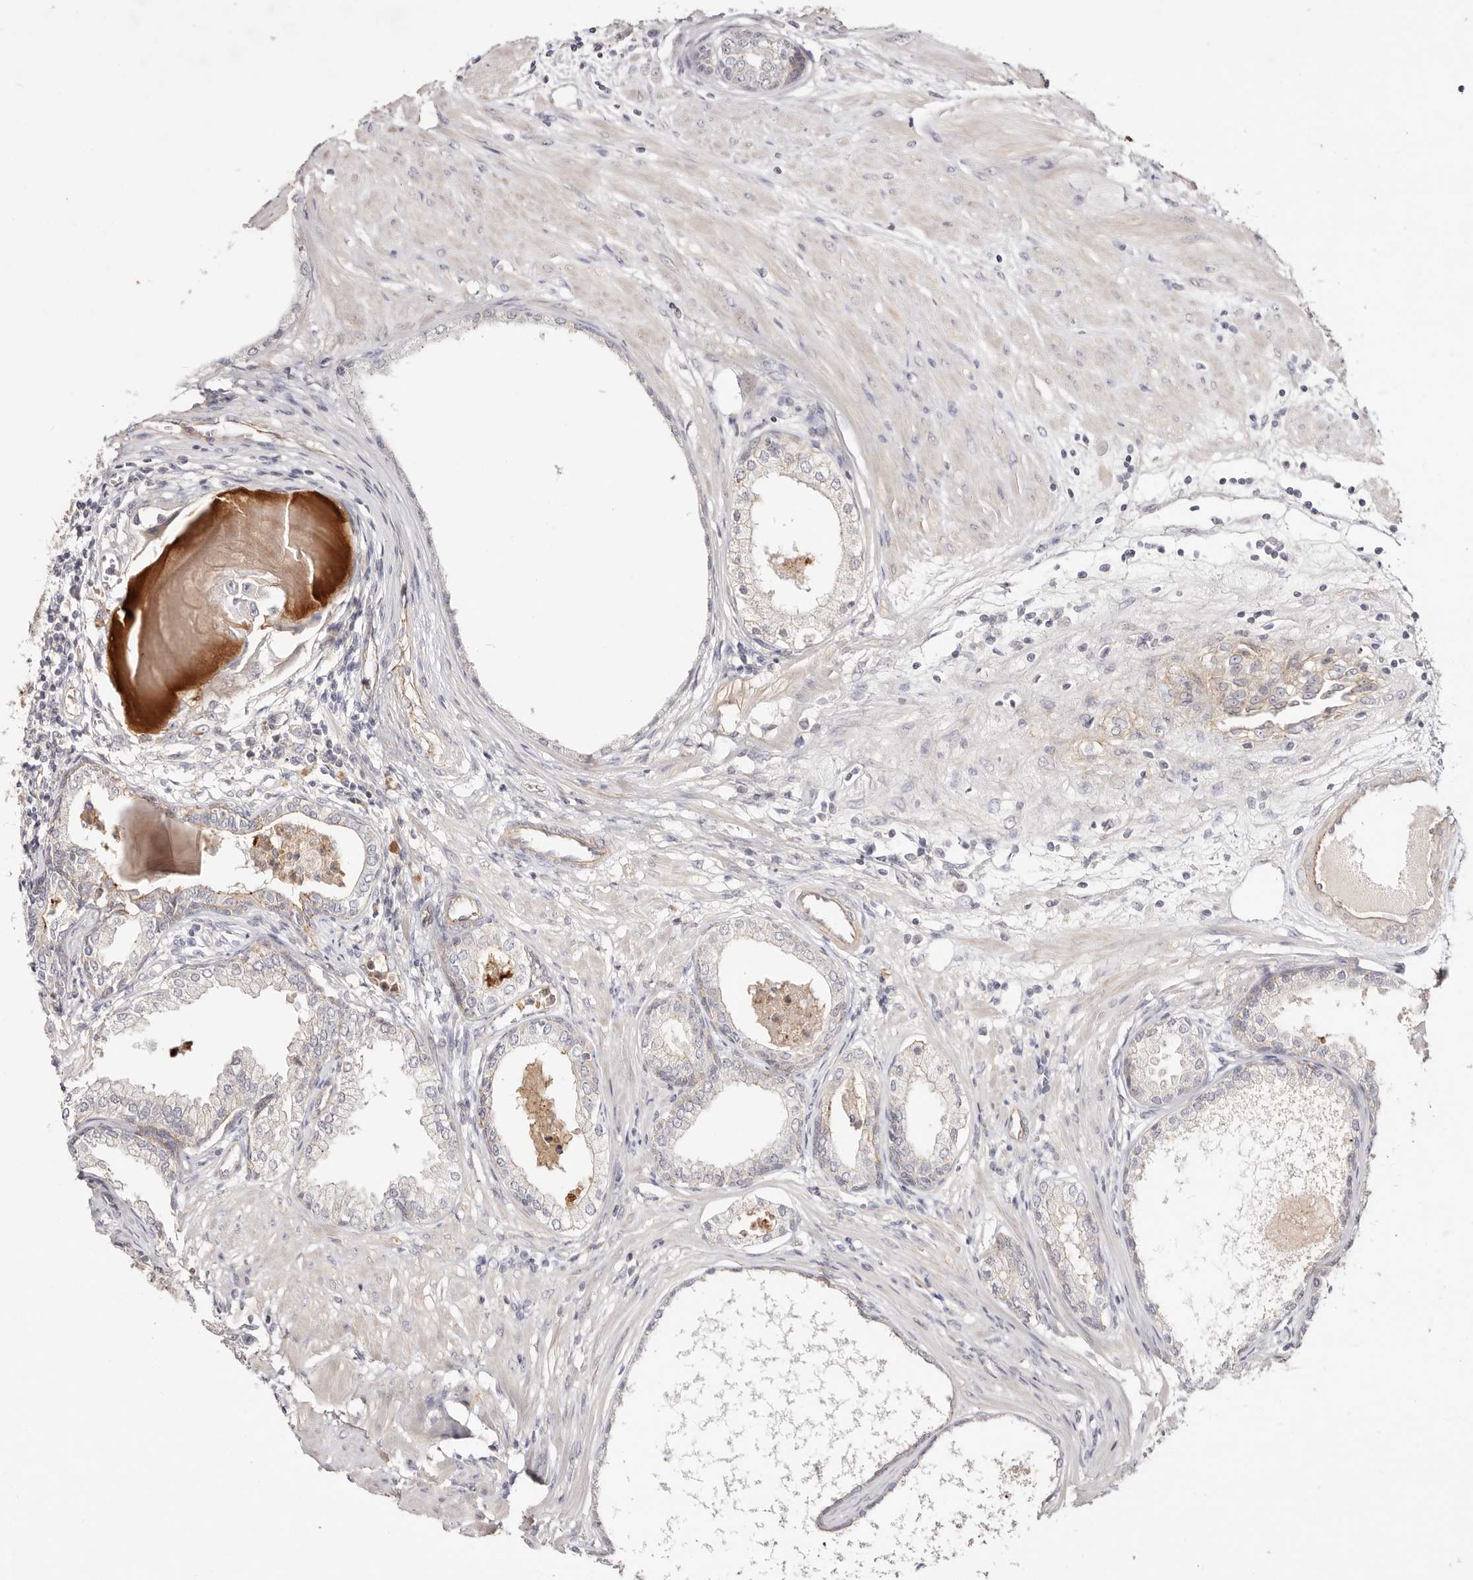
{"staining": {"intensity": "negative", "quantity": "none", "location": "none"}, "tissue": "prostate cancer", "cell_type": "Tumor cells", "image_type": "cancer", "snomed": [{"axis": "morphology", "description": "Adenocarcinoma, High grade"}, {"axis": "topography", "description": "Prostate"}], "caption": "A photomicrograph of human high-grade adenocarcinoma (prostate) is negative for staining in tumor cells.", "gene": "SLC35B2", "patient": {"sex": "male", "age": 62}}